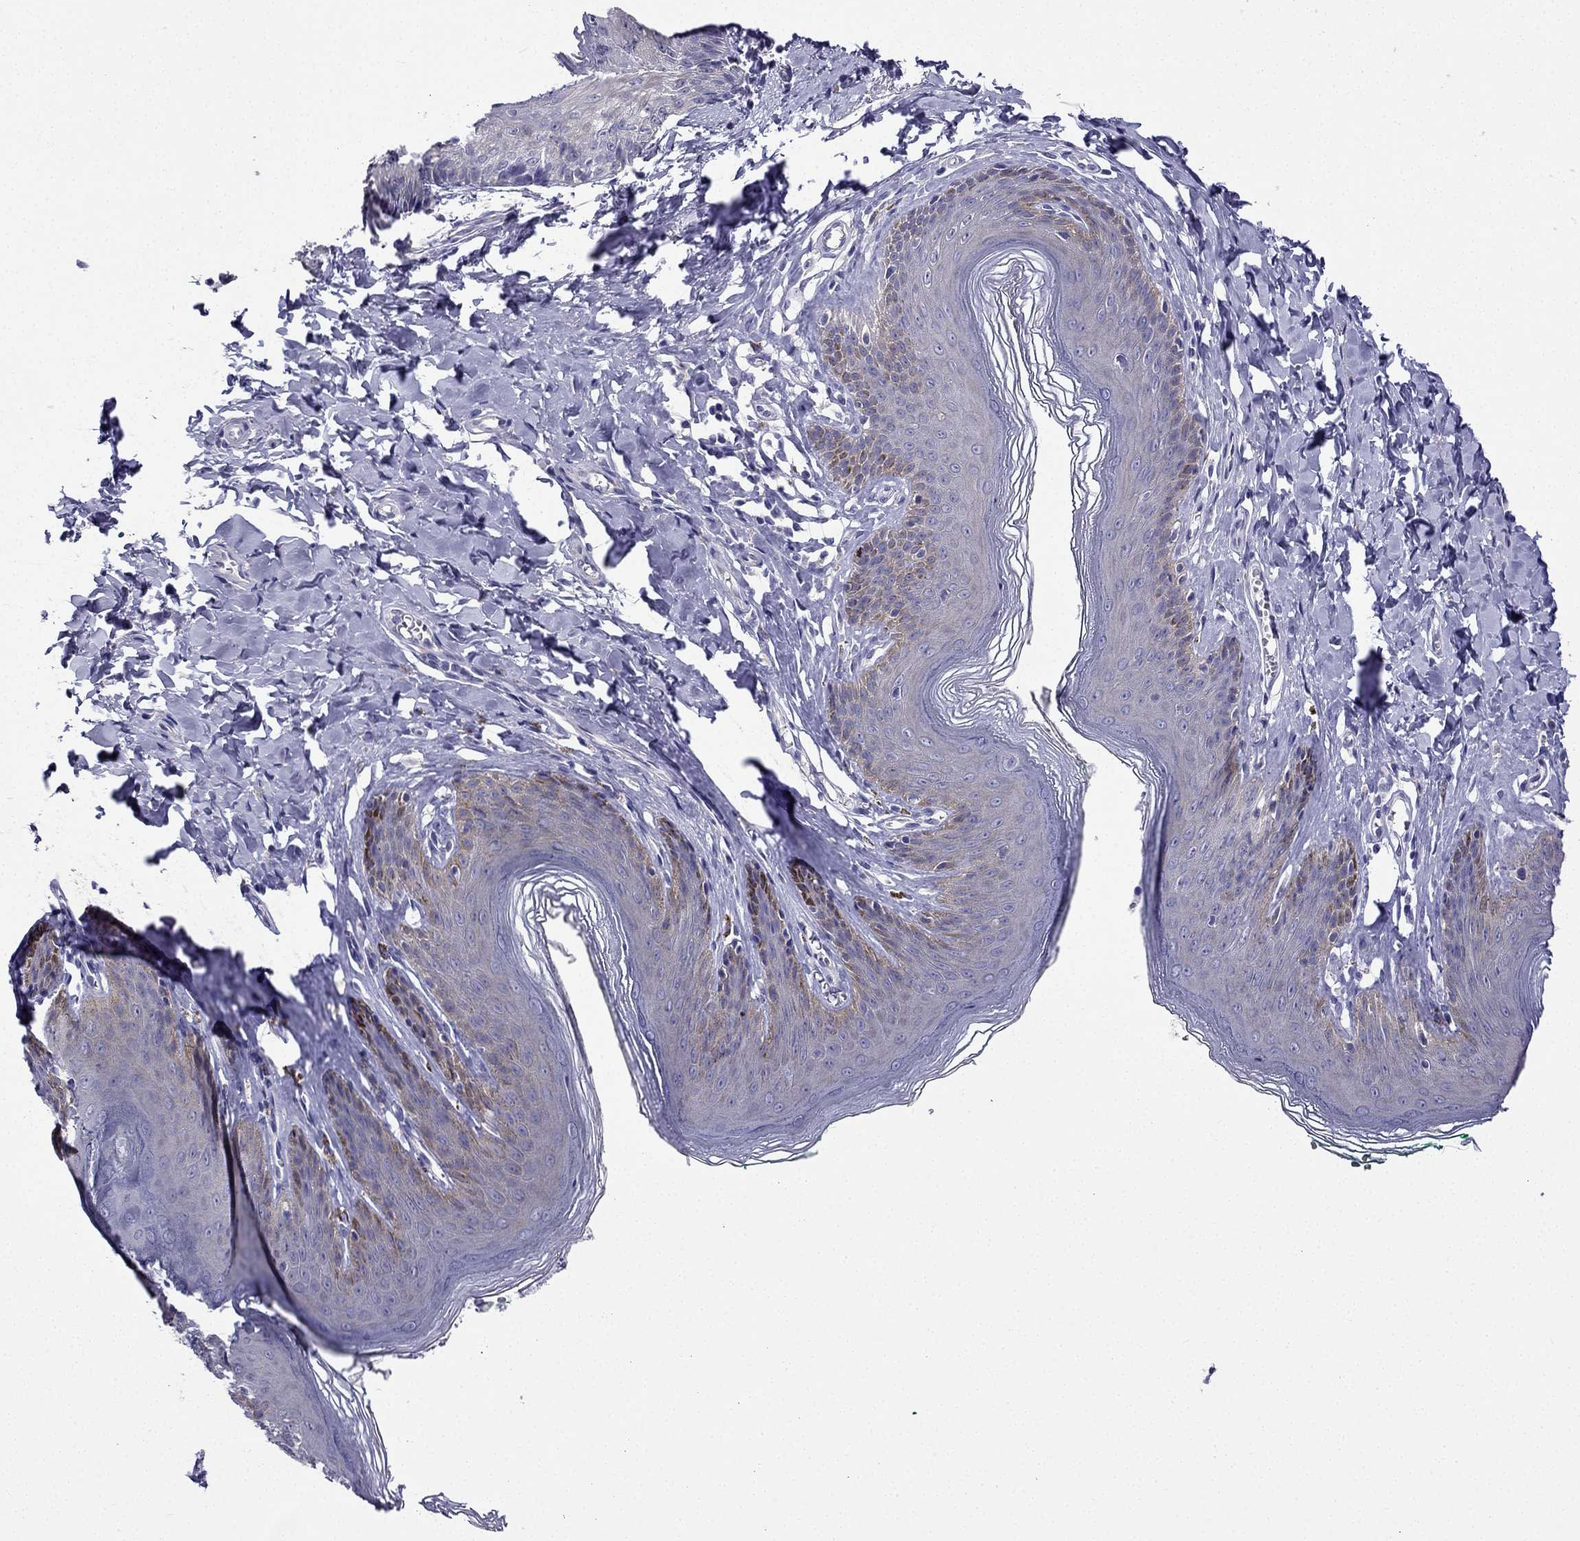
{"staining": {"intensity": "negative", "quantity": "none", "location": "none"}, "tissue": "skin", "cell_type": "Epidermal cells", "image_type": "normal", "snomed": [{"axis": "morphology", "description": "Normal tissue, NOS"}, {"axis": "topography", "description": "Vulva"}, {"axis": "topography", "description": "Peripheral nerve tissue"}], "caption": "Epidermal cells show no significant protein expression in unremarkable skin. (Stains: DAB IHC with hematoxylin counter stain, Microscopy: brightfield microscopy at high magnification).", "gene": "KCNJ10", "patient": {"sex": "female", "age": 66}}